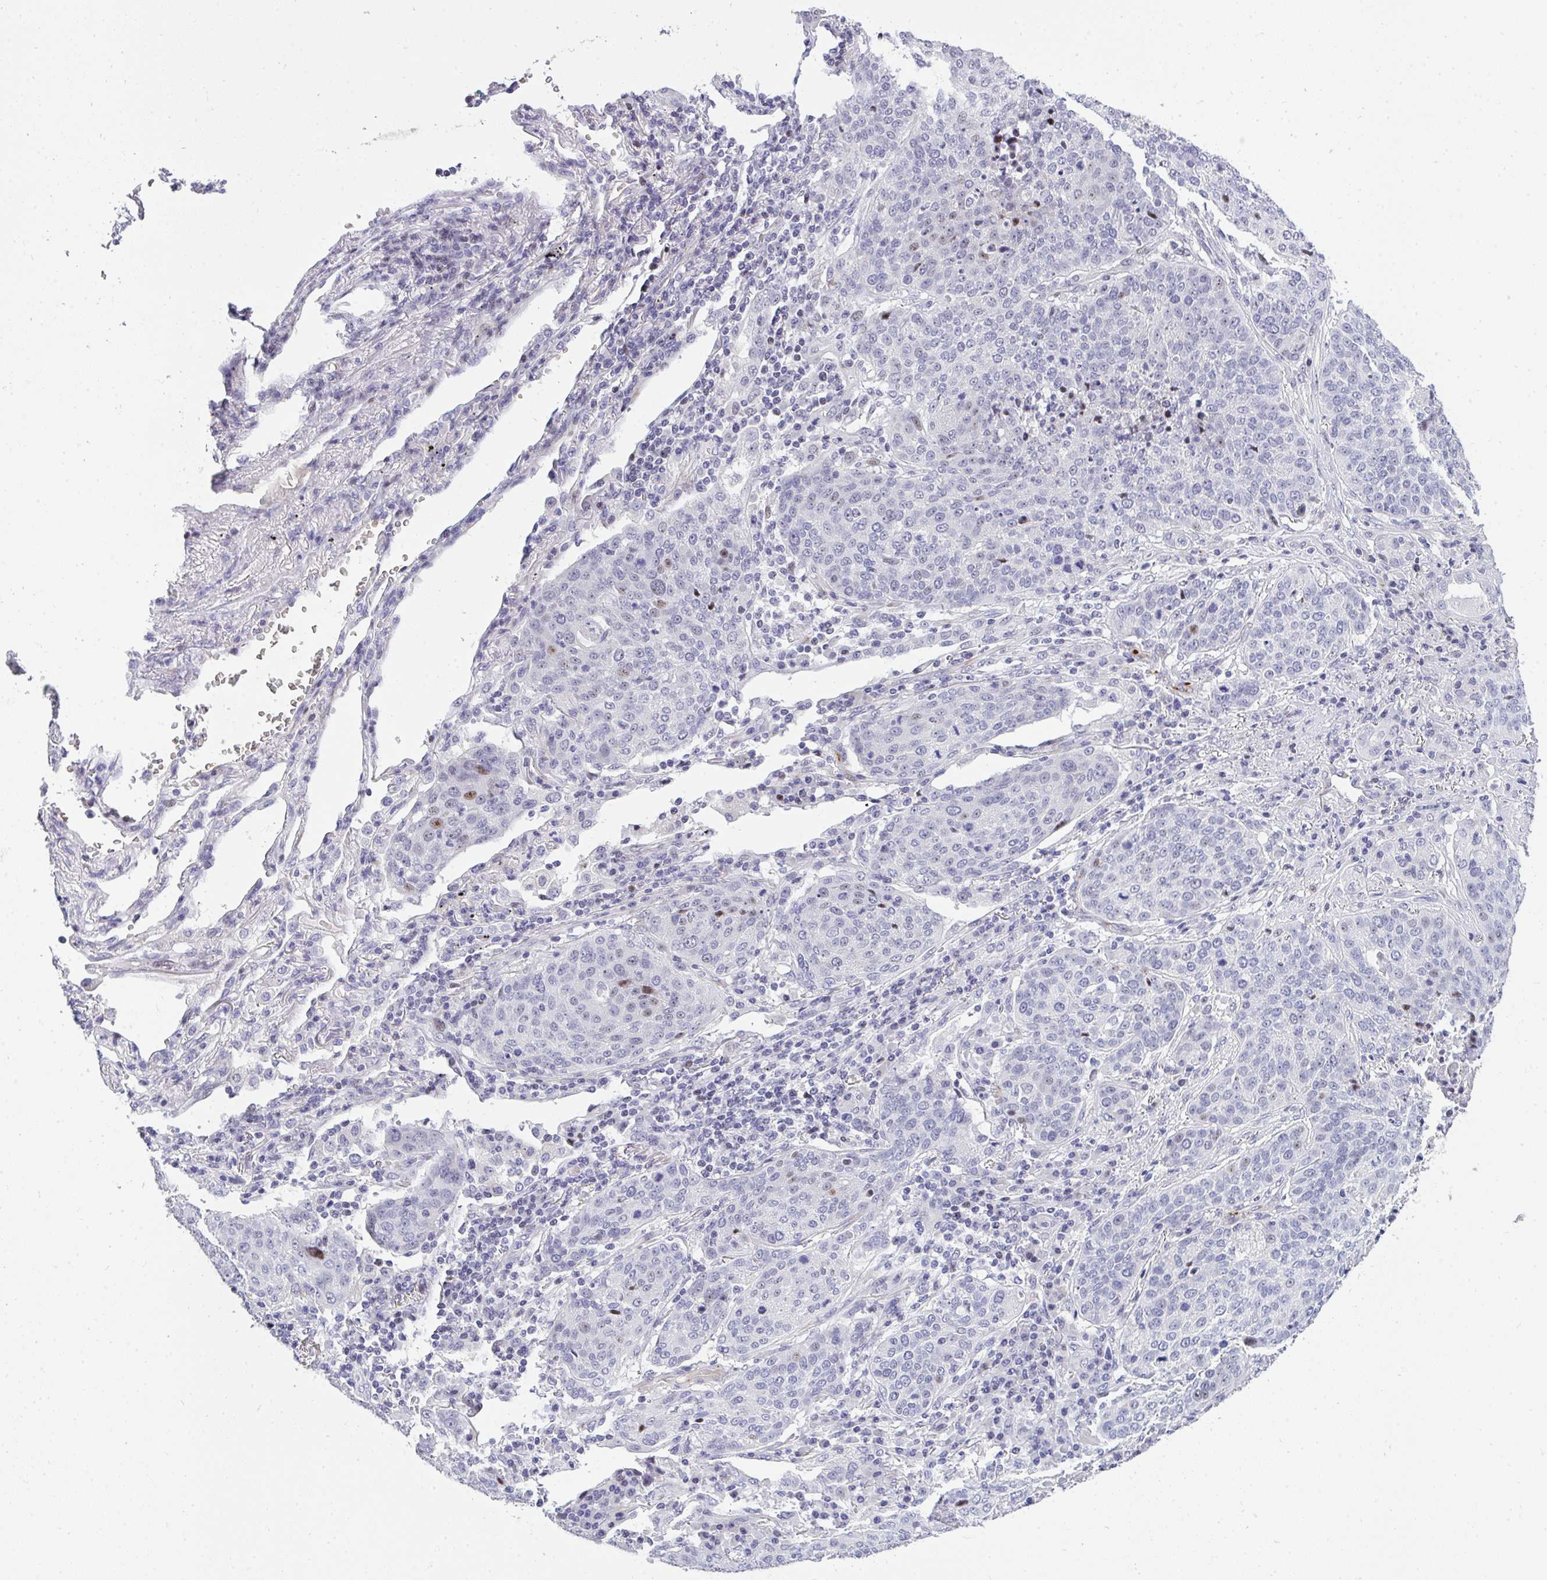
{"staining": {"intensity": "negative", "quantity": "none", "location": "none"}, "tissue": "lung cancer", "cell_type": "Tumor cells", "image_type": "cancer", "snomed": [{"axis": "morphology", "description": "Squamous cell carcinoma, NOS"}, {"axis": "topography", "description": "Lung"}], "caption": "There is no significant positivity in tumor cells of lung squamous cell carcinoma.", "gene": "PLPPR3", "patient": {"sex": "male", "age": 63}}